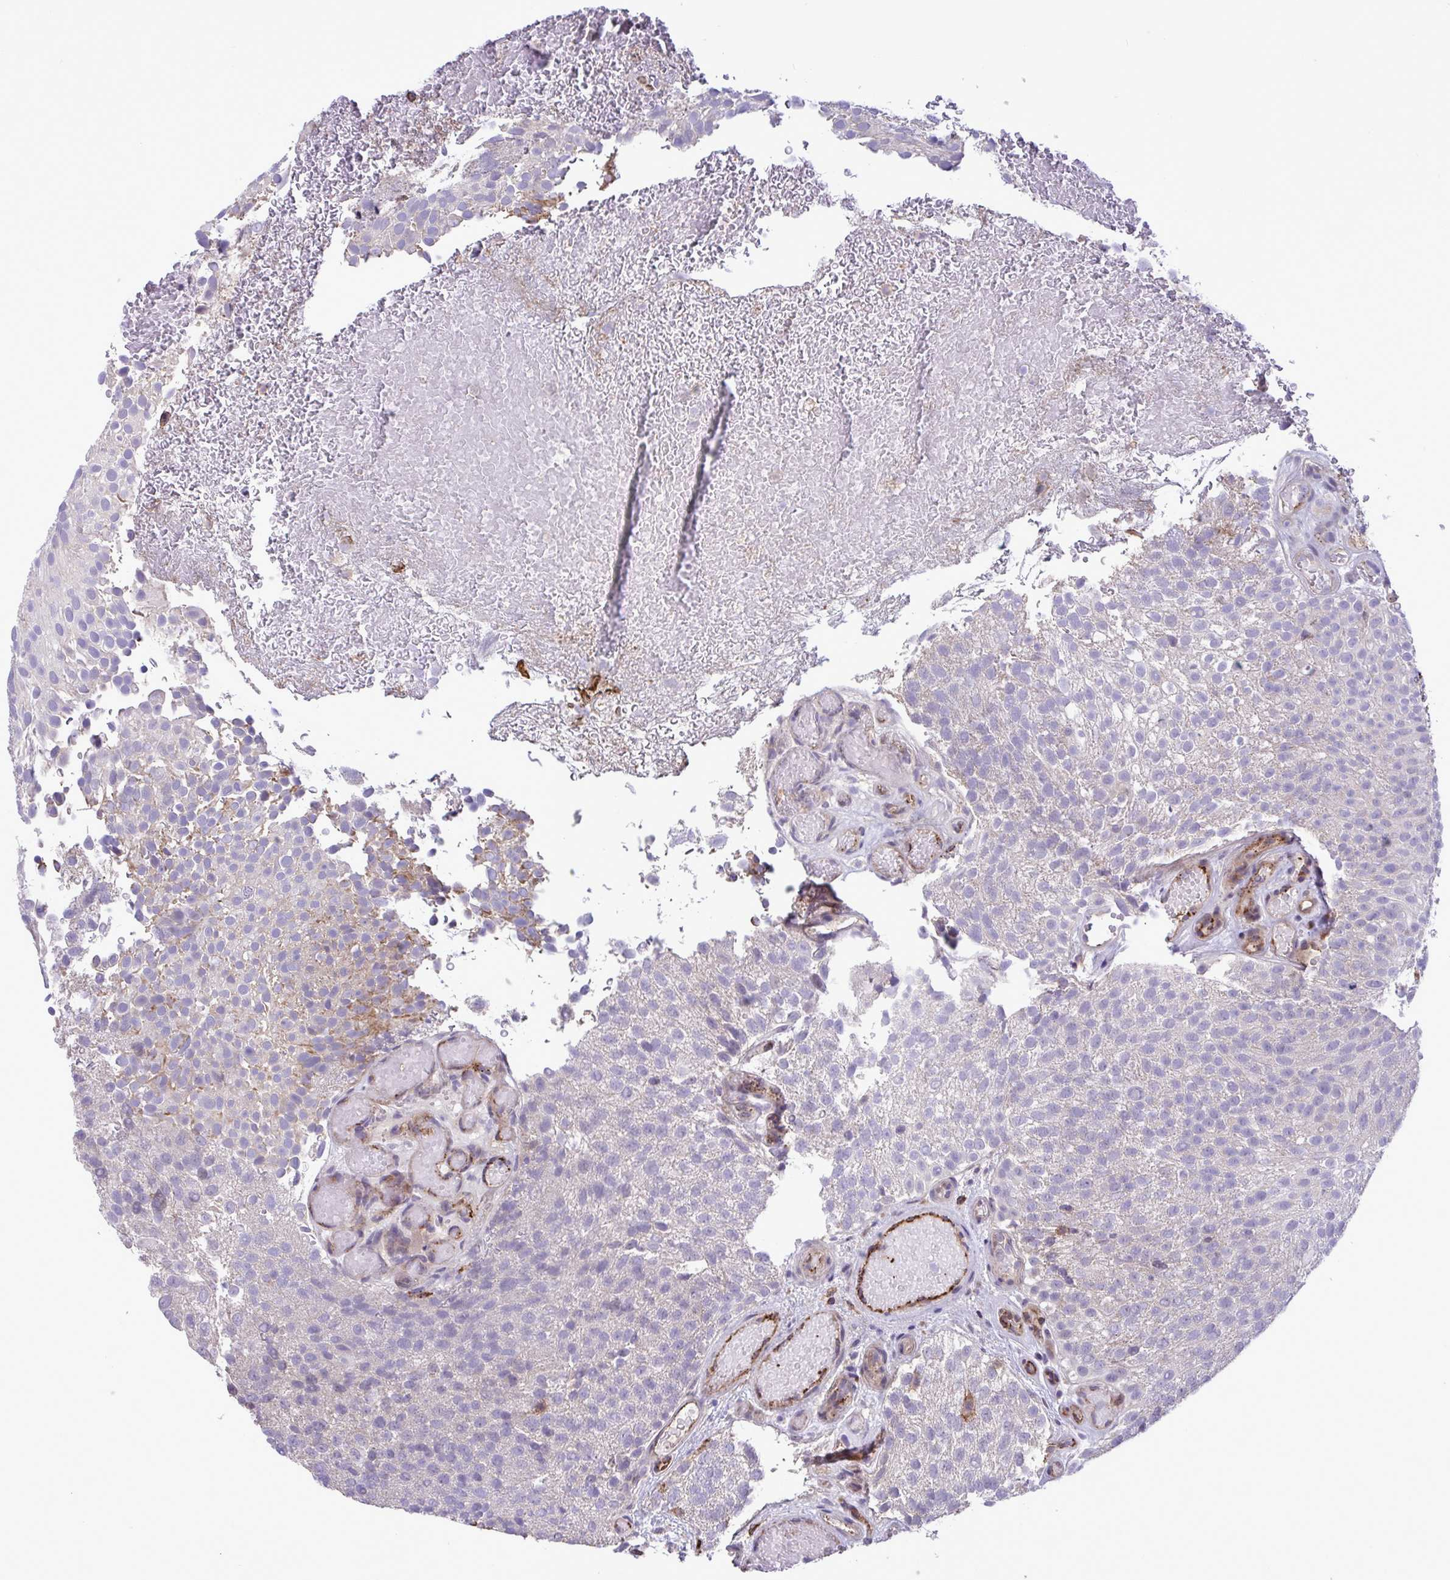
{"staining": {"intensity": "weak", "quantity": "<25%", "location": "cytoplasmic/membranous"}, "tissue": "urothelial cancer", "cell_type": "Tumor cells", "image_type": "cancer", "snomed": [{"axis": "morphology", "description": "Urothelial carcinoma, Low grade"}, {"axis": "topography", "description": "Urinary bladder"}], "caption": "Protein analysis of urothelial cancer exhibits no significant positivity in tumor cells. (Stains: DAB (3,3'-diaminobenzidine) IHC with hematoxylin counter stain, Microscopy: brightfield microscopy at high magnification).", "gene": "CD101", "patient": {"sex": "male", "age": 78}}